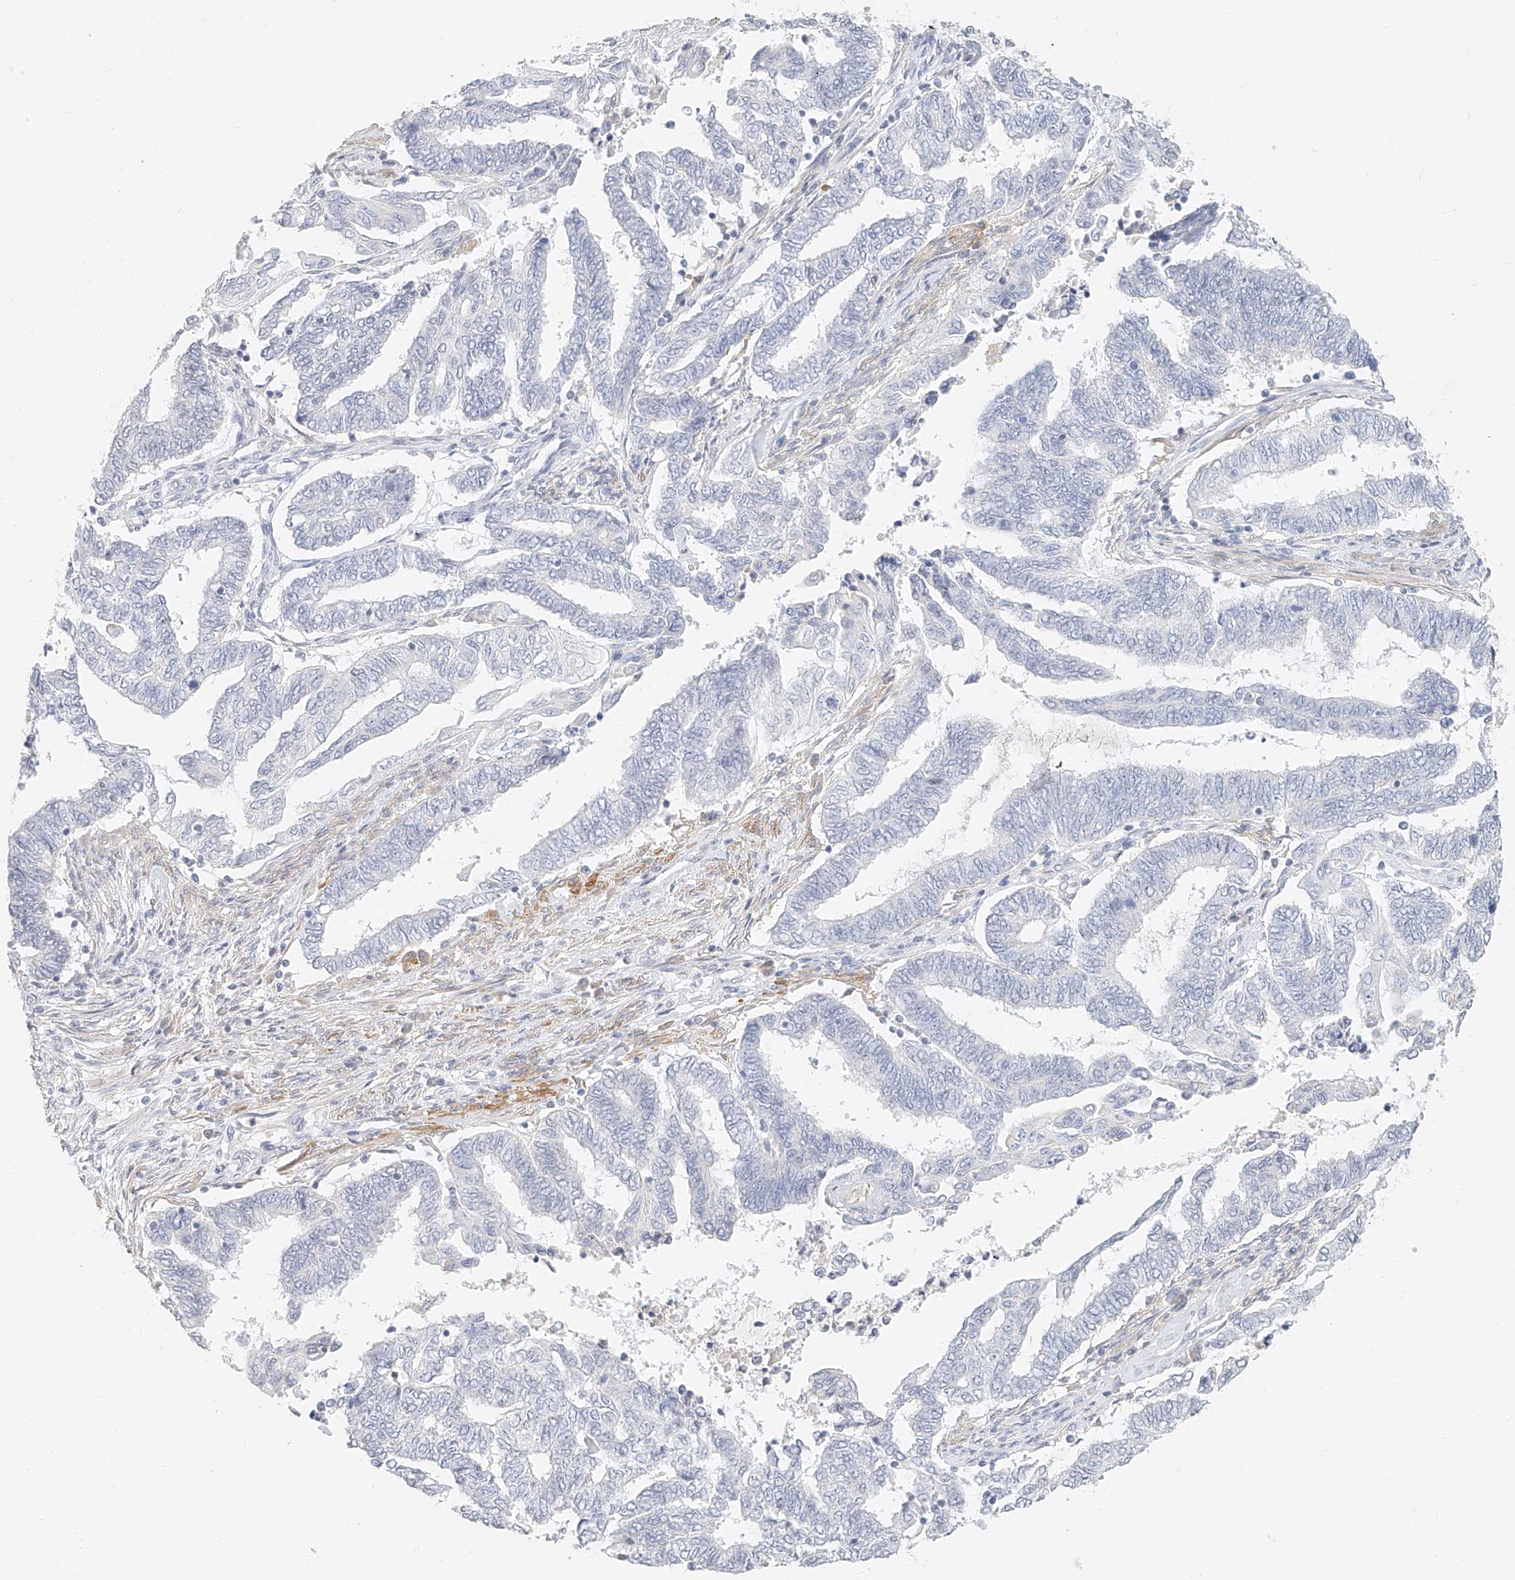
{"staining": {"intensity": "negative", "quantity": "none", "location": "none"}, "tissue": "endometrial cancer", "cell_type": "Tumor cells", "image_type": "cancer", "snomed": [{"axis": "morphology", "description": "Adenocarcinoma, NOS"}, {"axis": "topography", "description": "Uterus"}, {"axis": "topography", "description": "Endometrium"}], "caption": "Tumor cells are negative for brown protein staining in endometrial cancer.", "gene": "CXorf58", "patient": {"sex": "female", "age": 70}}